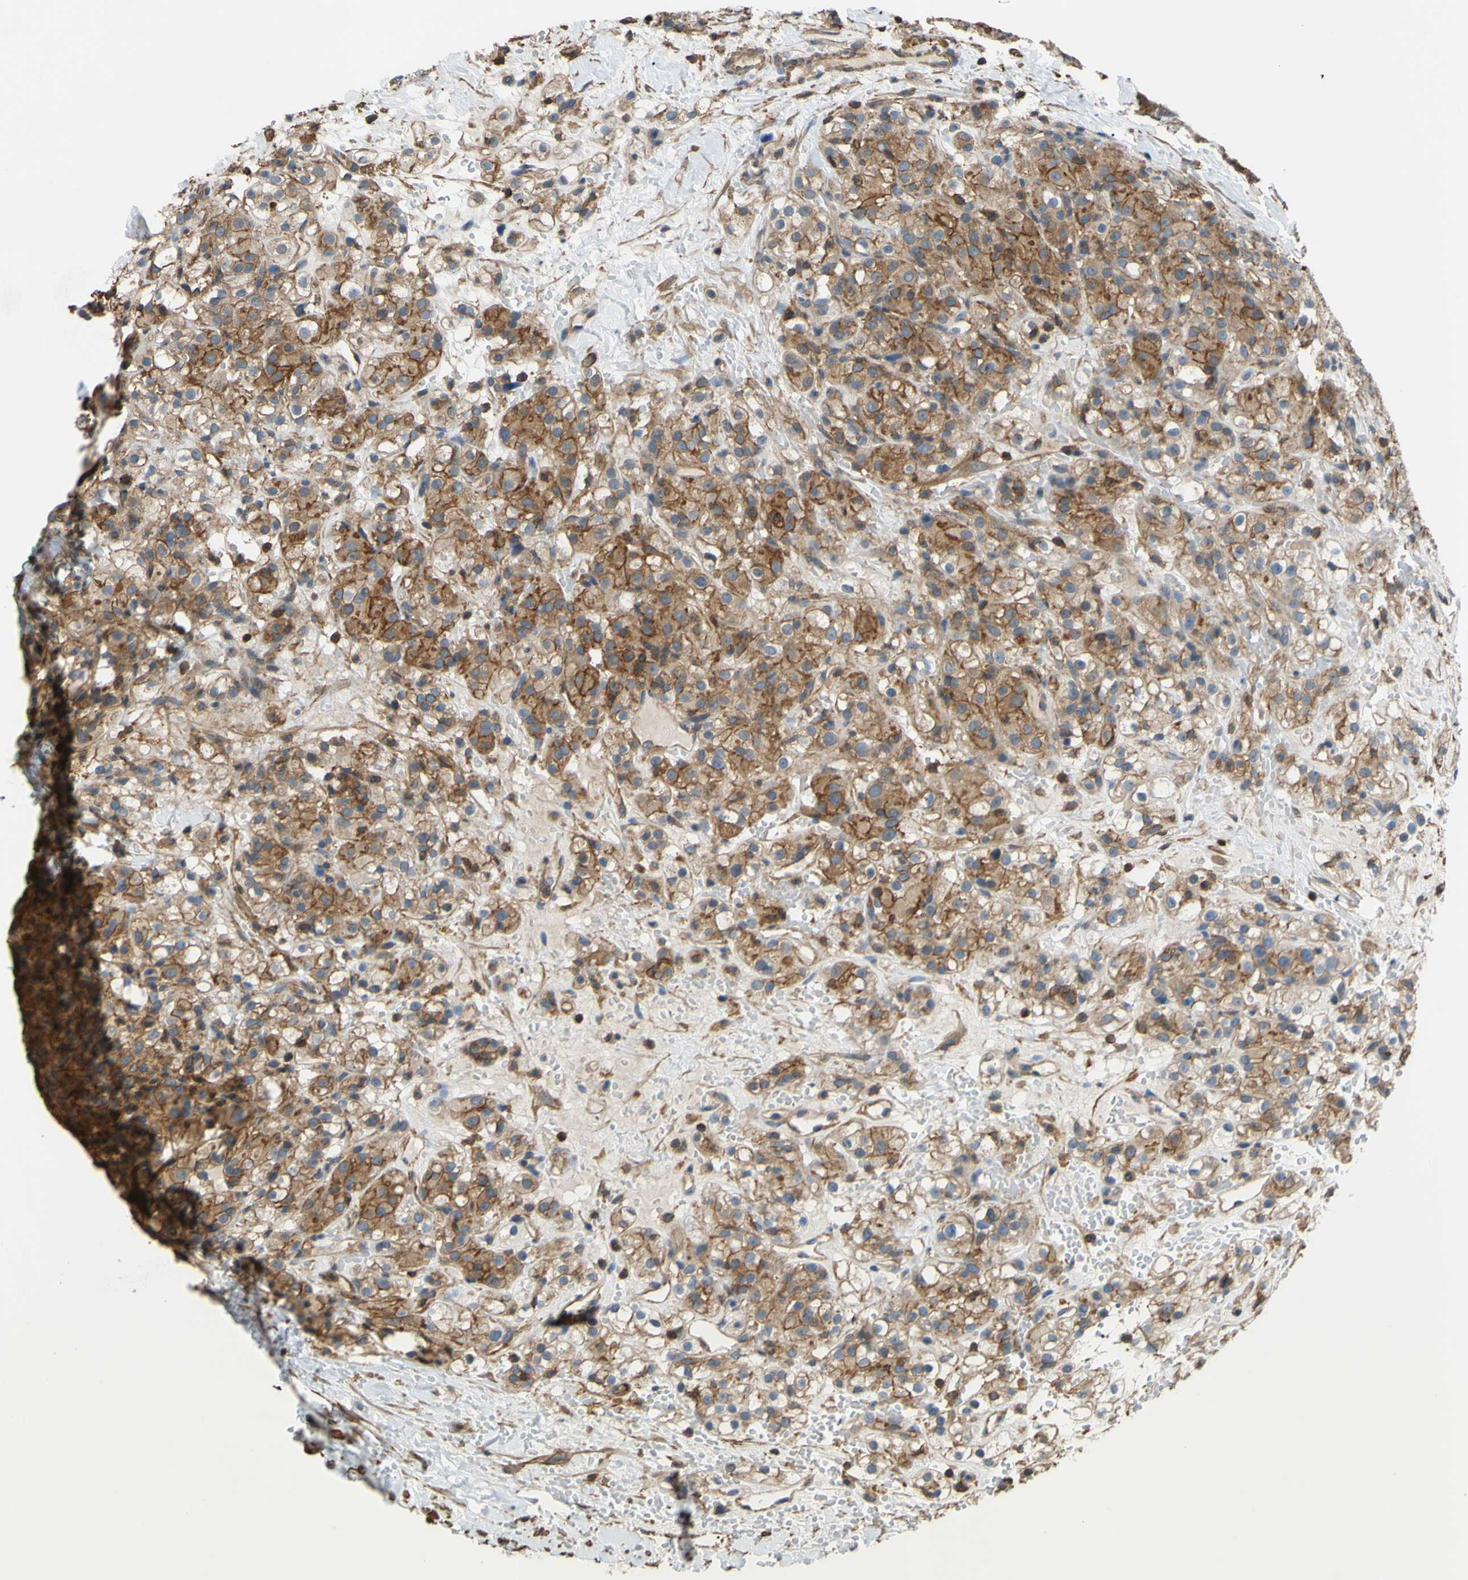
{"staining": {"intensity": "moderate", "quantity": ">75%", "location": "cytoplasmic/membranous"}, "tissue": "renal cancer", "cell_type": "Tumor cells", "image_type": "cancer", "snomed": [{"axis": "morphology", "description": "Adenocarcinoma, NOS"}, {"axis": "topography", "description": "Kidney"}], "caption": "The immunohistochemical stain highlights moderate cytoplasmic/membranous positivity in tumor cells of renal adenocarcinoma tissue.", "gene": "ADD3", "patient": {"sex": "male", "age": 61}}